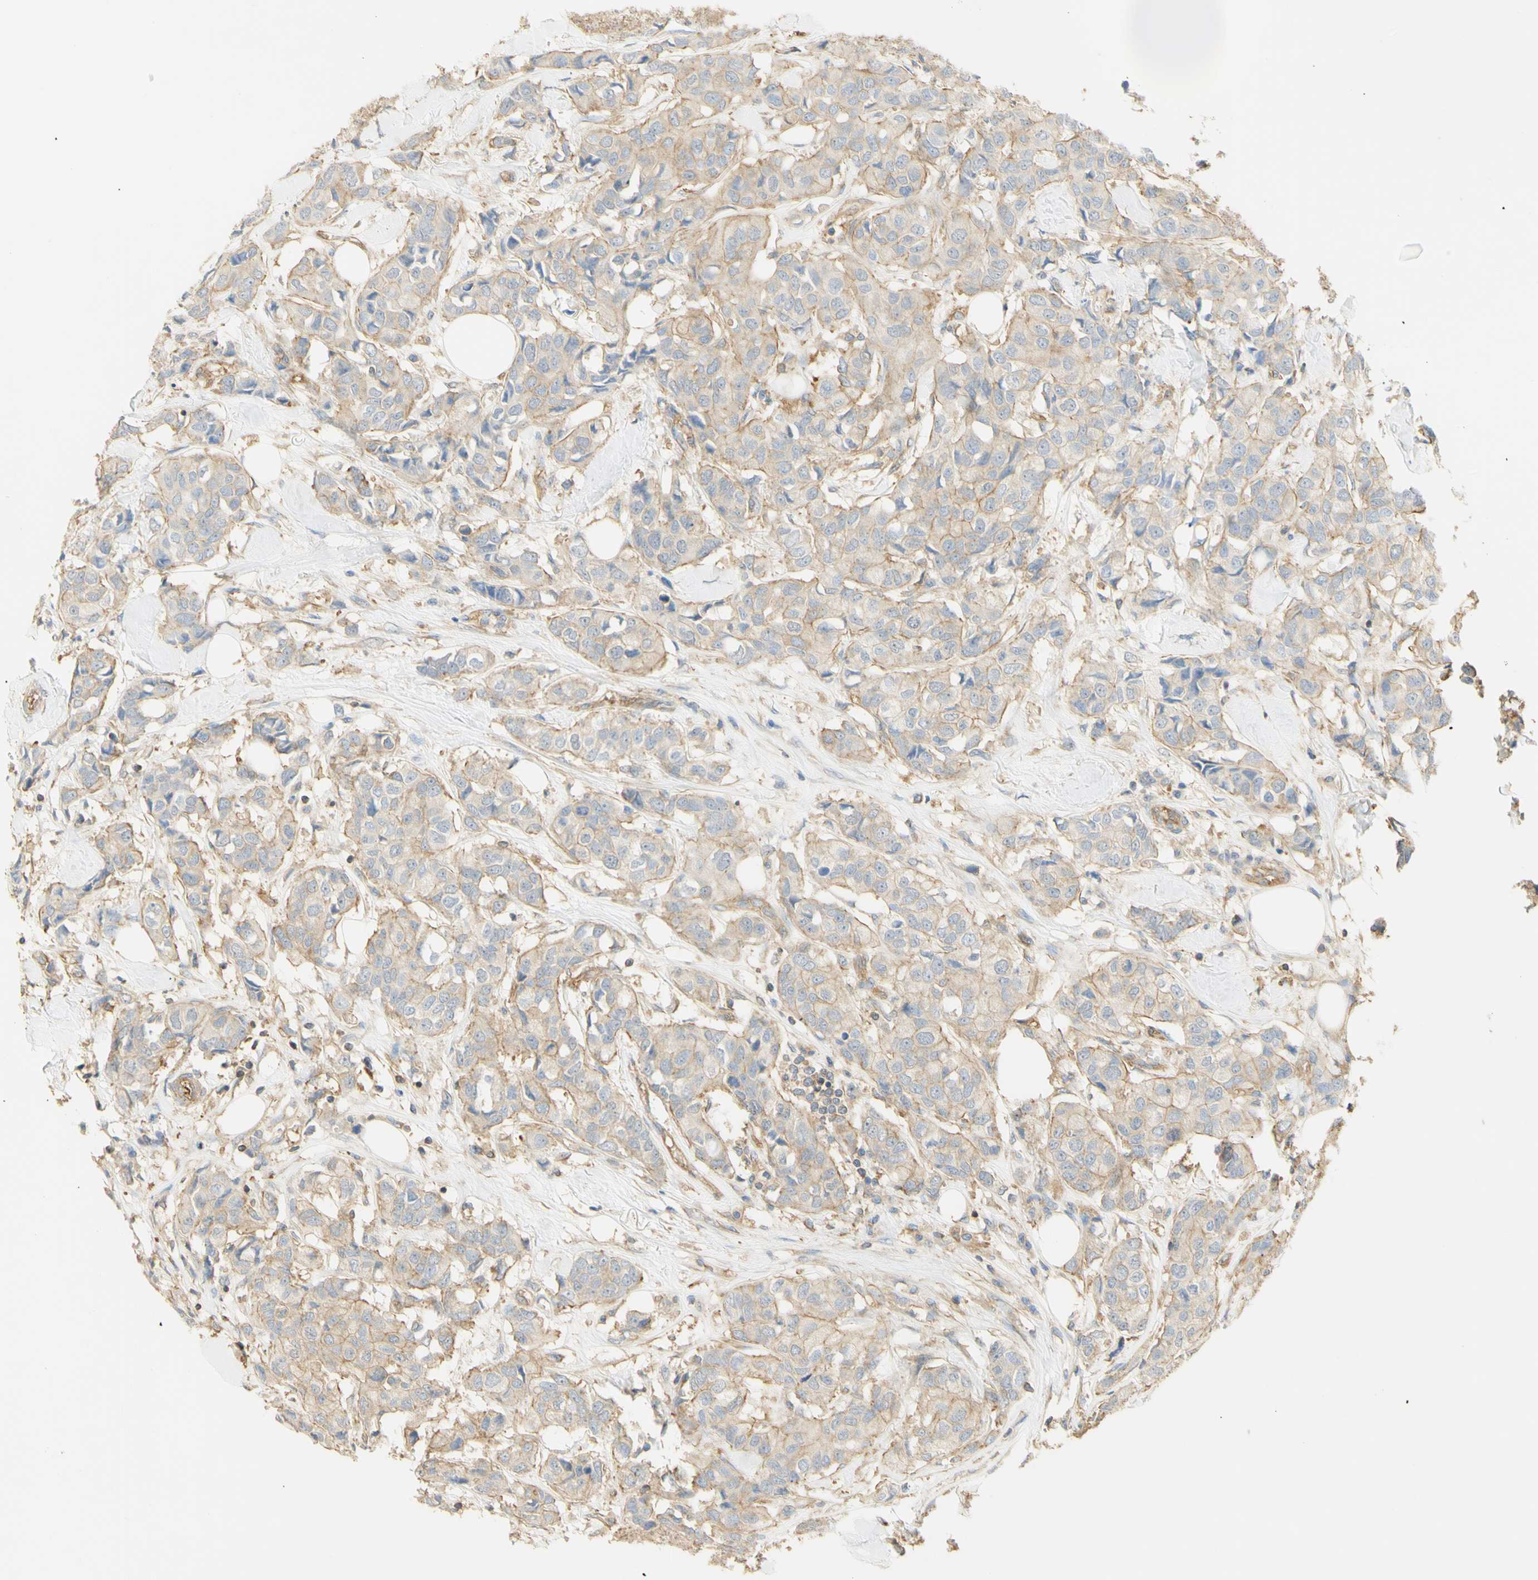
{"staining": {"intensity": "moderate", "quantity": "25%-75%", "location": "cytoplasmic/membranous"}, "tissue": "breast cancer", "cell_type": "Tumor cells", "image_type": "cancer", "snomed": [{"axis": "morphology", "description": "Duct carcinoma"}, {"axis": "topography", "description": "Breast"}], "caption": "Immunohistochemical staining of human breast cancer reveals medium levels of moderate cytoplasmic/membranous positivity in approximately 25%-75% of tumor cells.", "gene": "KCNE4", "patient": {"sex": "female", "age": 80}}